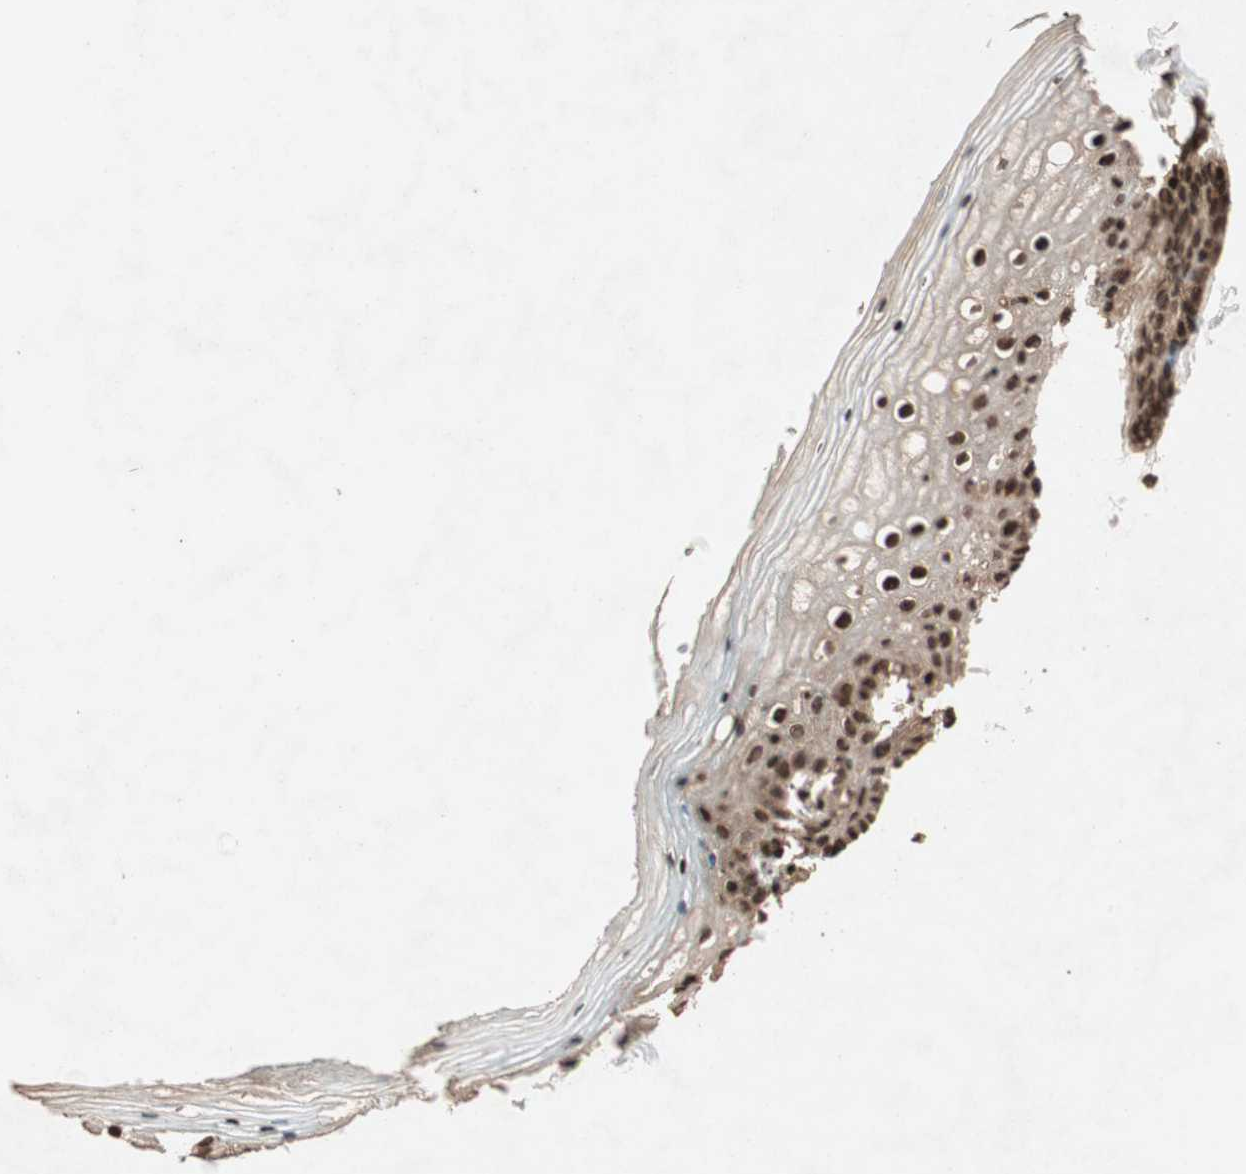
{"staining": {"intensity": "moderate", "quantity": ">75%", "location": "nuclear"}, "tissue": "vagina", "cell_type": "Squamous epithelial cells", "image_type": "normal", "snomed": [{"axis": "morphology", "description": "Normal tissue, NOS"}, {"axis": "topography", "description": "Vagina"}], "caption": "DAB (3,3'-diaminobenzidine) immunohistochemical staining of benign vagina shows moderate nuclear protein staining in about >75% of squamous epithelial cells. The staining is performed using DAB brown chromogen to label protein expression. The nuclei are counter-stained blue using hematoxylin.", "gene": "ALKBH5", "patient": {"sex": "female", "age": 46}}